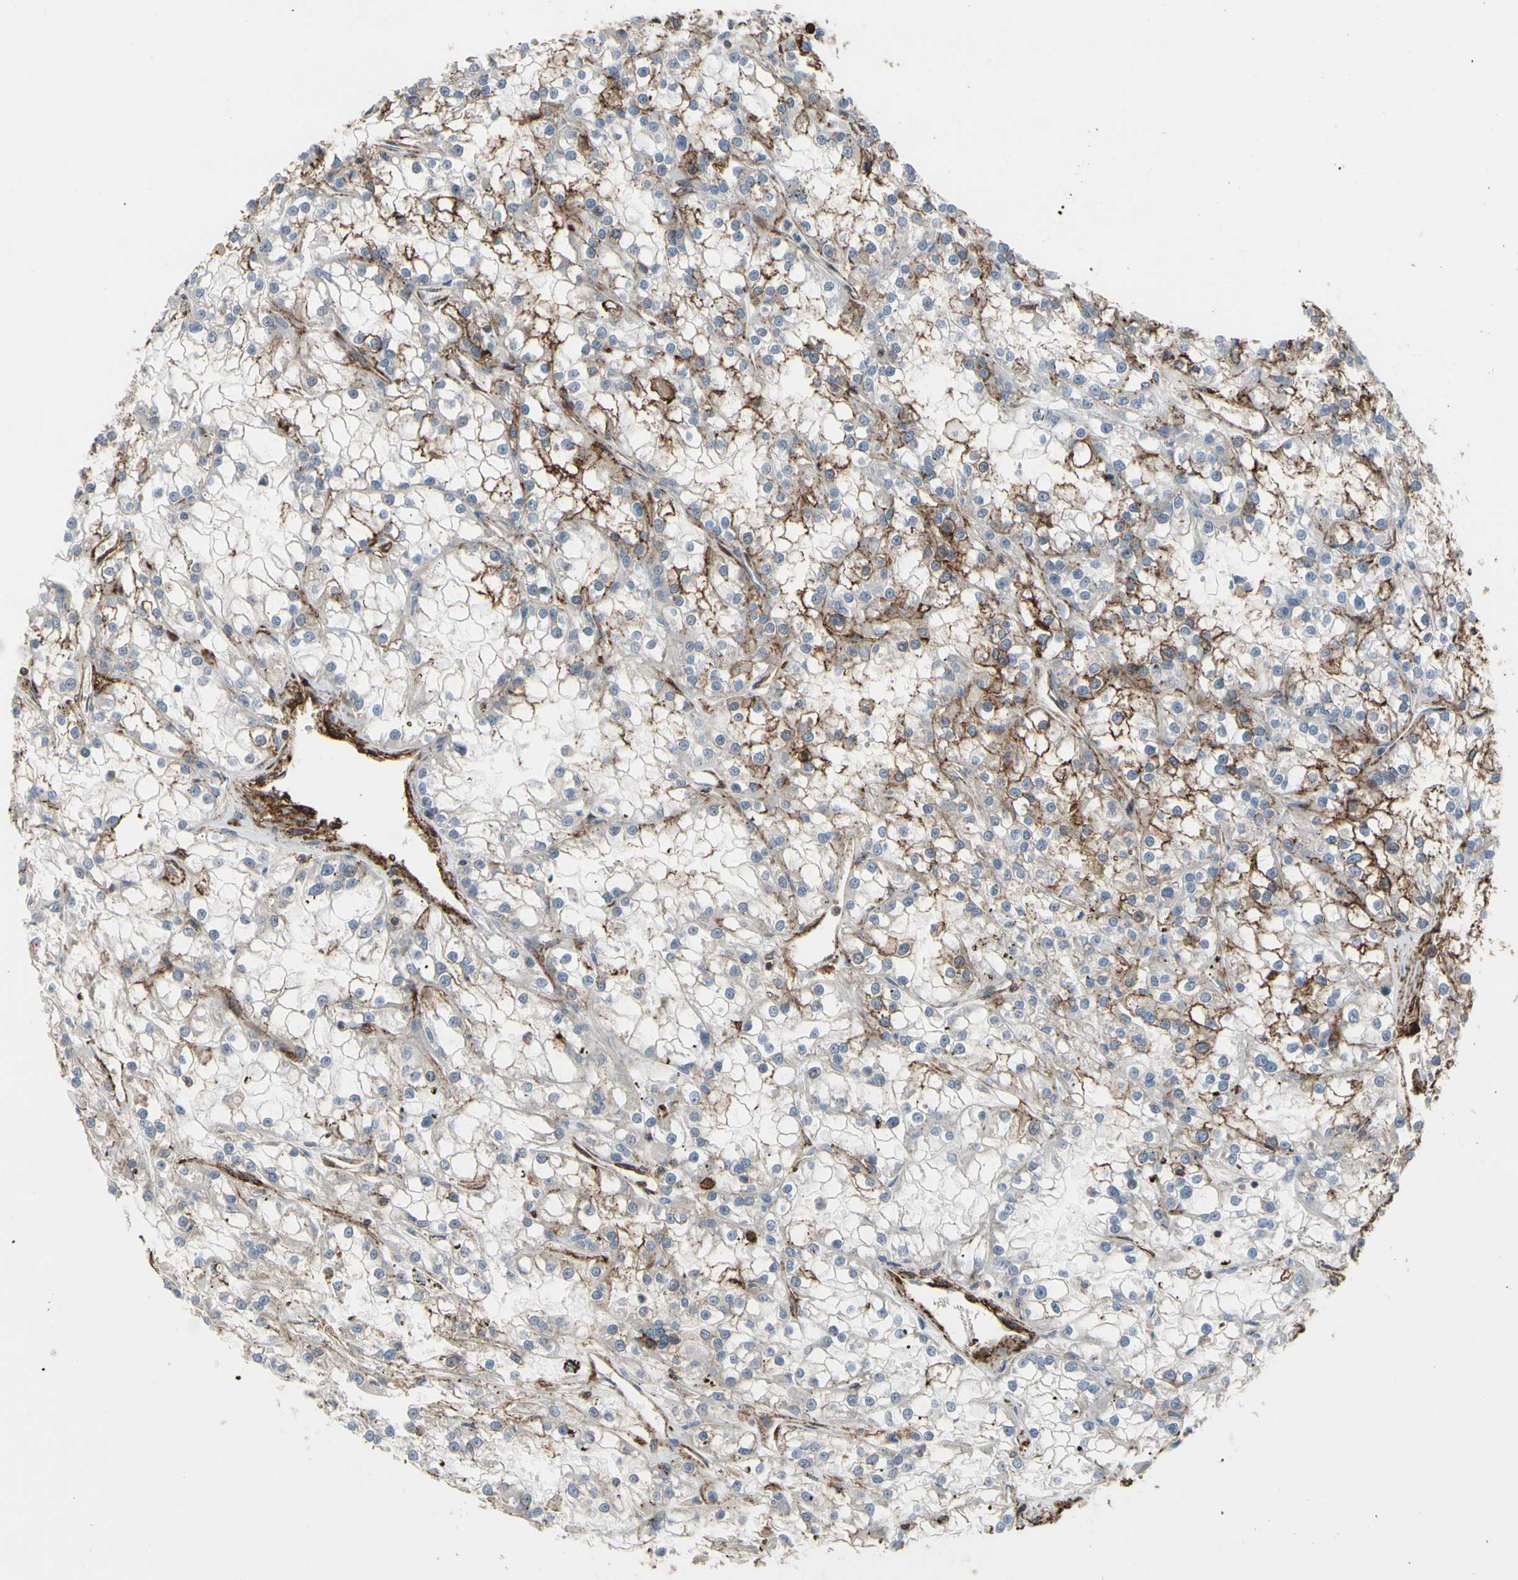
{"staining": {"intensity": "weak", "quantity": "25%-75%", "location": "cytoplasmic/membranous"}, "tissue": "renal cancer", "cell_type": "Tumor cells", "image_type": "cancer", "snomed": [{"axis": "morphology", "description": "Adenocarcinoma, NOS"}, {"axis": "topography", "description": "Kidney"}], "caption": "Protein staining of renal adenocarcinoma tissue exhibits weak cytoplasmic/membranous positivity in about 25%-75% of tumor cells.", "gene": "ANXA6", "patient": {"sex": "female", "age": 52}}